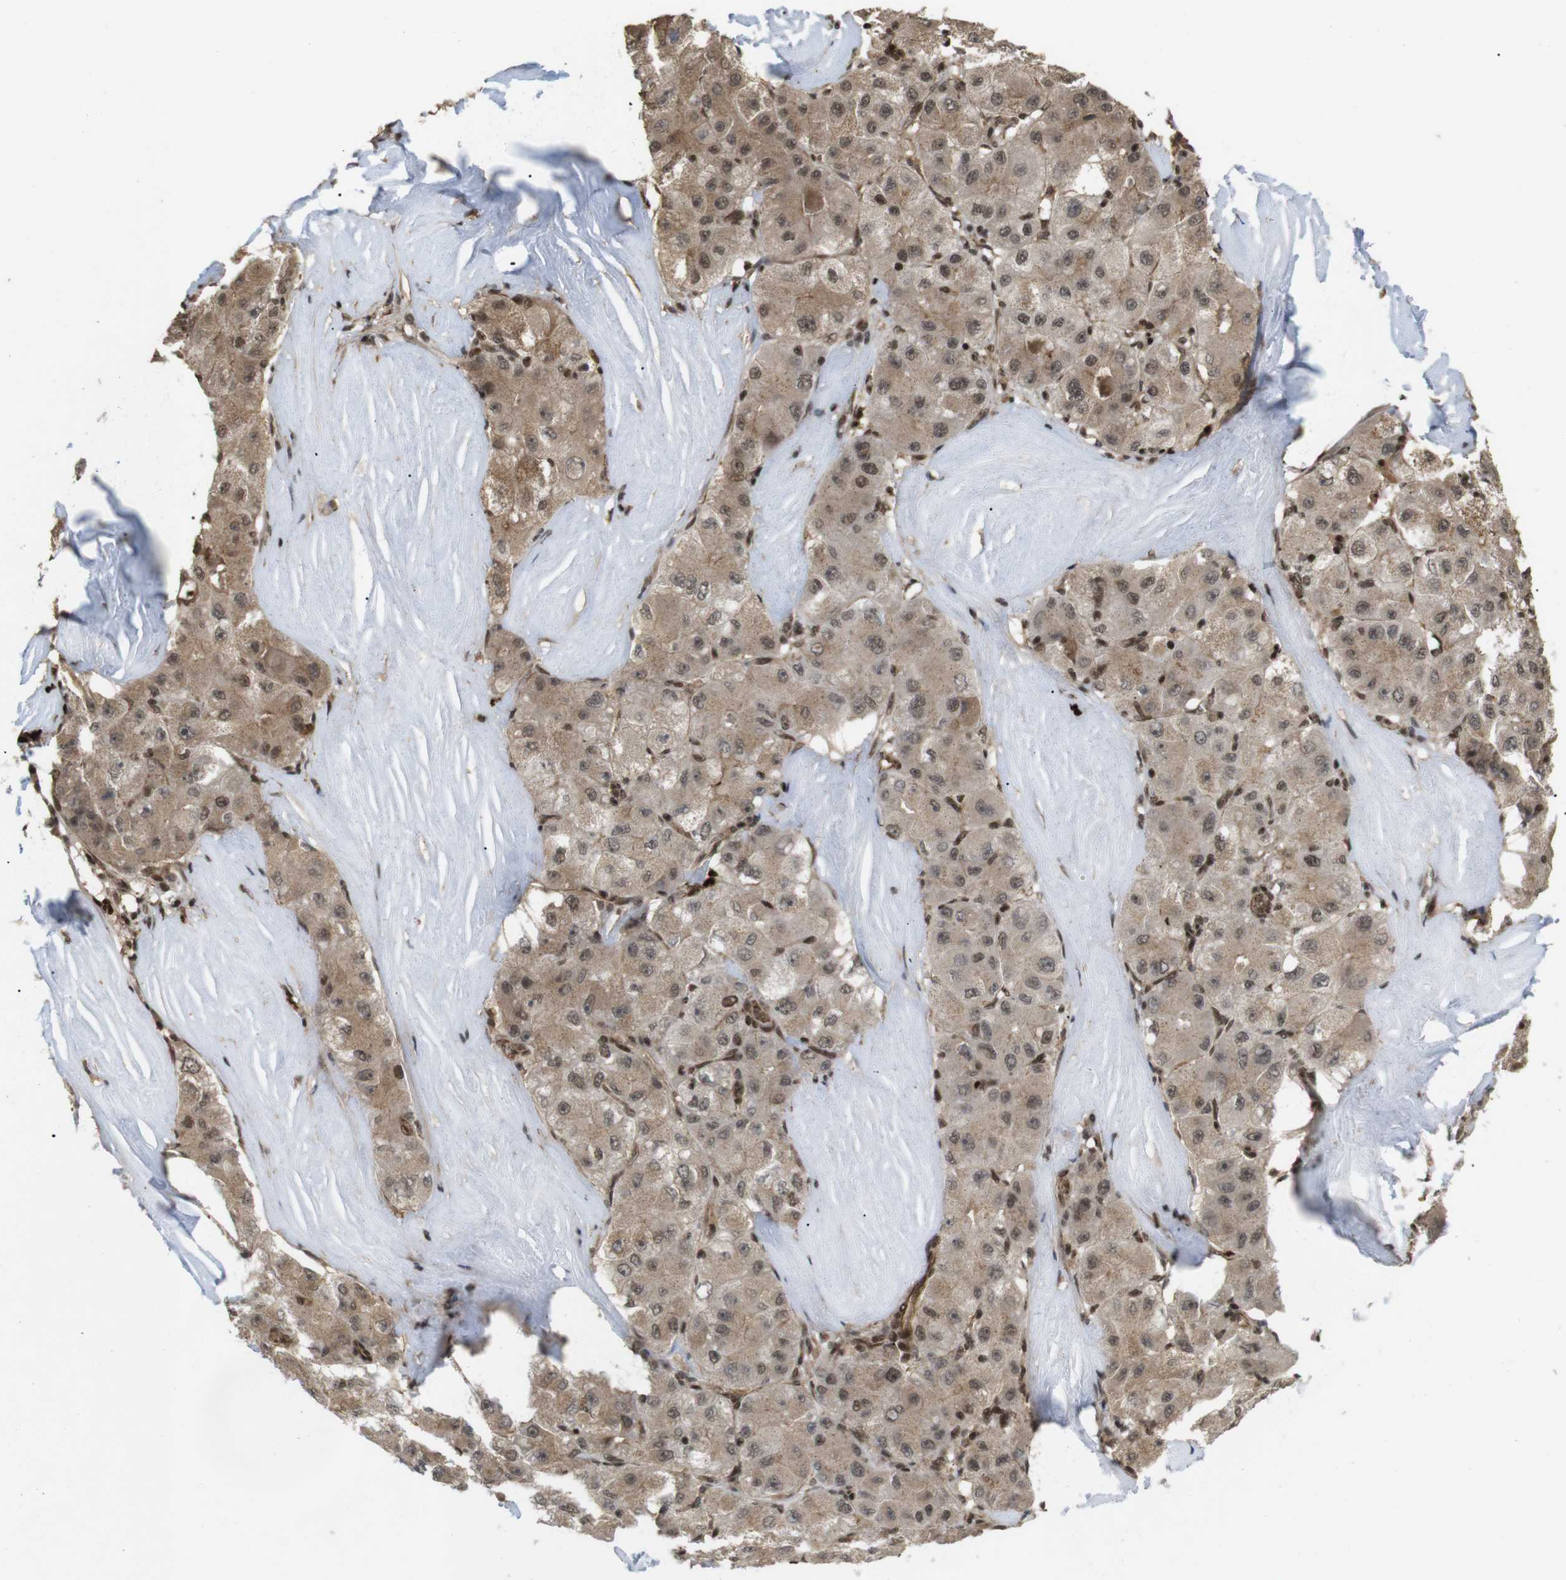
{"staining": {"intensity": "moderate", "quantity": ">75%", "location": "cytoplasmic/membranous,nuclear"}, "tissue": "liver cancer", "cell_type": "Tumor cells", "image_type": "cancer", "snomed": [{"axis": "morphology", "description": "Carcinoma, Hepatocellular, NOS"}, {"axis": "topography", "description": "Liver"}], "caption": "Immunohistochemical staining of liver cancer (hepatocellular carcinoma) demonstrates moderate cytoplasmic/membranous and nuclear protein positivity in approximately >75% of tumor cells. (Brightfield microscopy of DAB IHC at high magnification).", "gene": "SP2", "patient": {"sex": "male", "age": 80}}